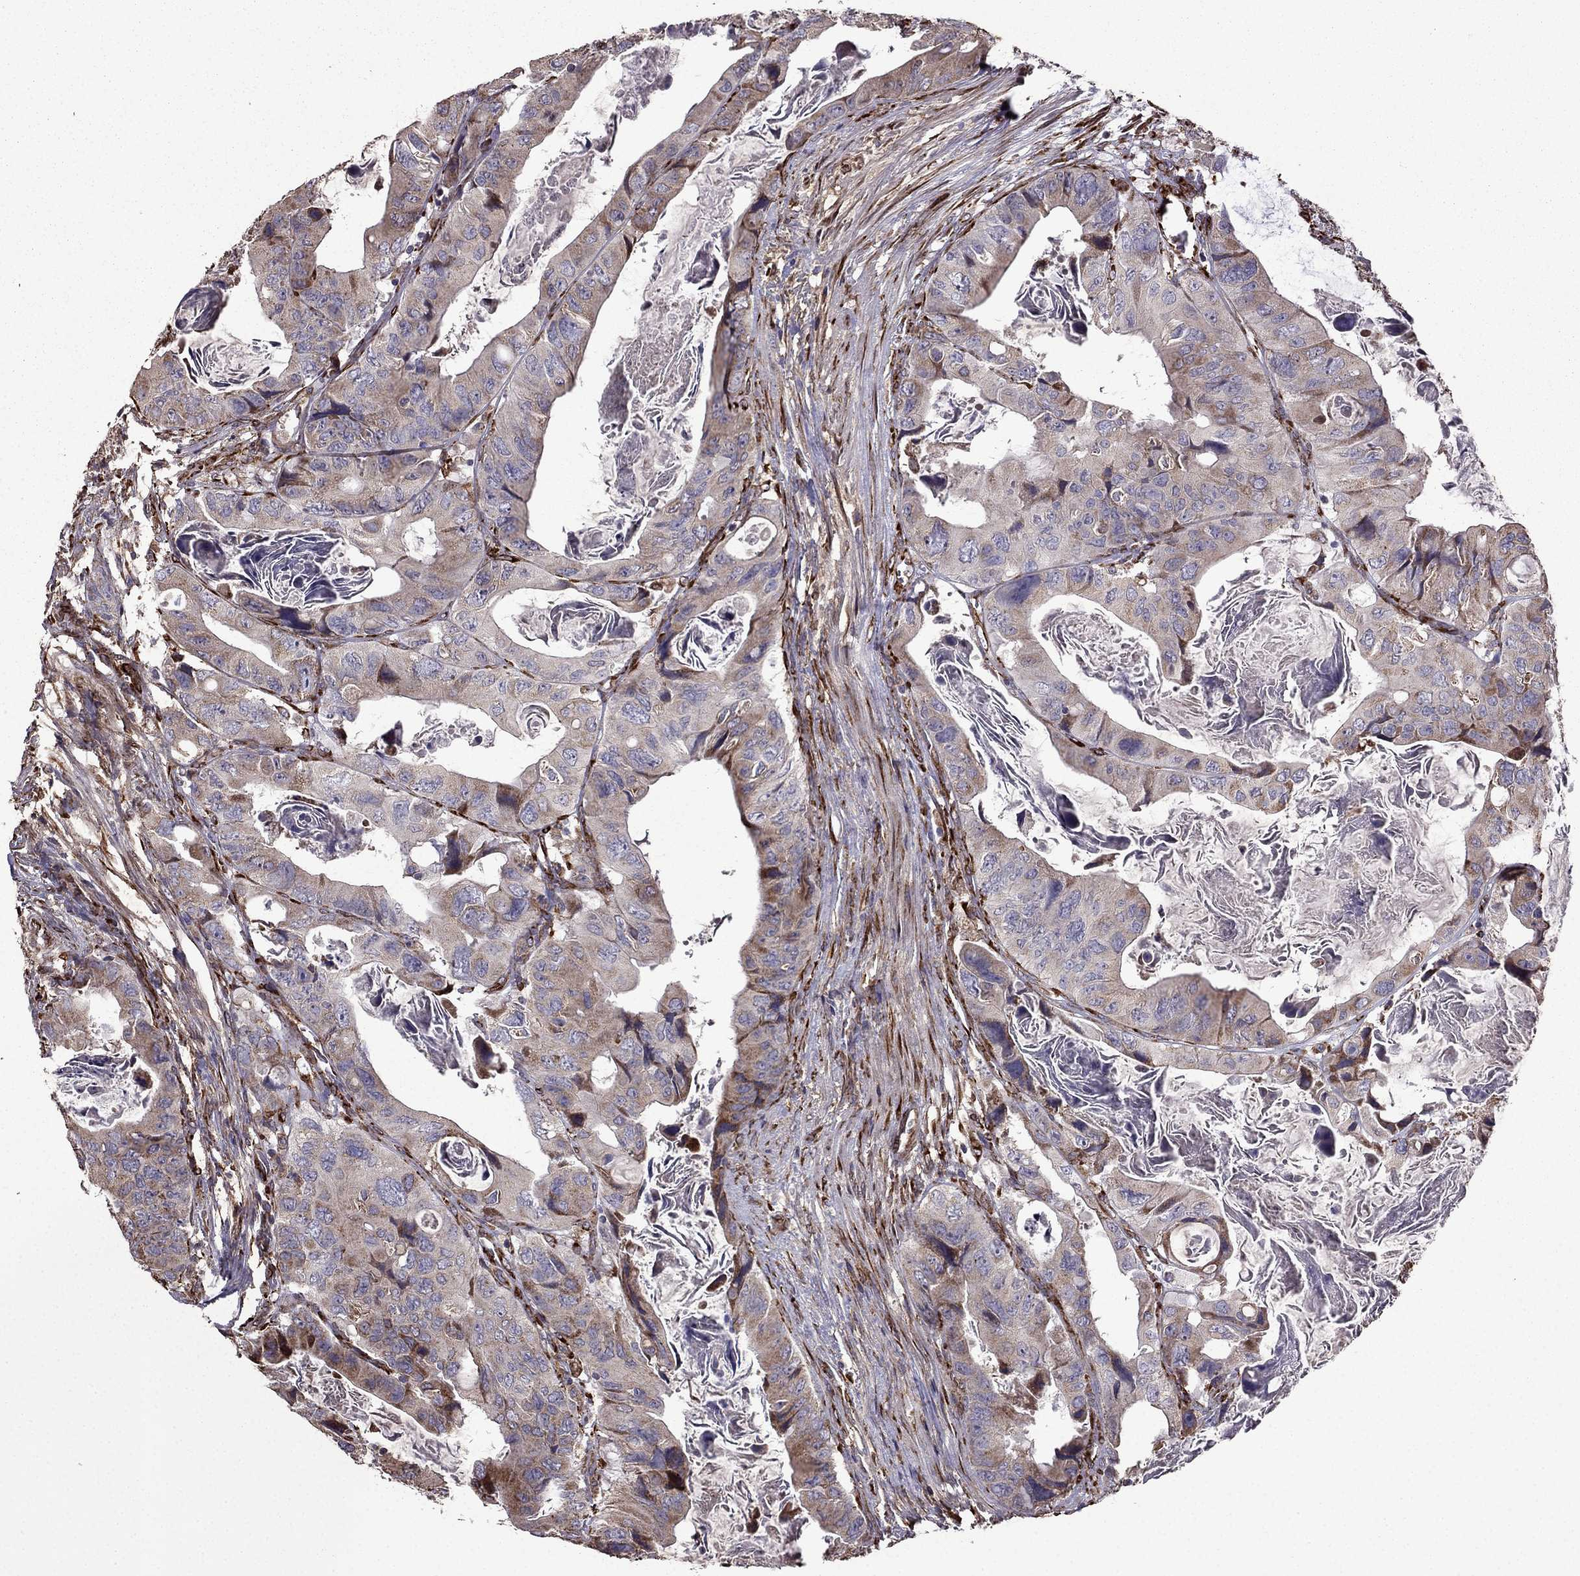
{"staining": {"intensity": "weak", "quantity": "25%-75%", "location": "cytoplasmic/membranous"}, "tissue": "colorectal cancer", "cell_type": "Tumor cells", "image_type": "cancer", "snomed": [{"axis": "morphology", "description": "Adenocarcinoma, NOS"}, {"axis": "topography", "description": "Rectum"}], "caption": "Adenocarcinoma (colorectal) tissue demonstrates weak cytoplasmic/membranous positivity in approximately 25%-75% of tumor cells, visualized by immunohistochemistry.", "gene": "IKBIP", "patient": {"sex": "male", "age": 64}}